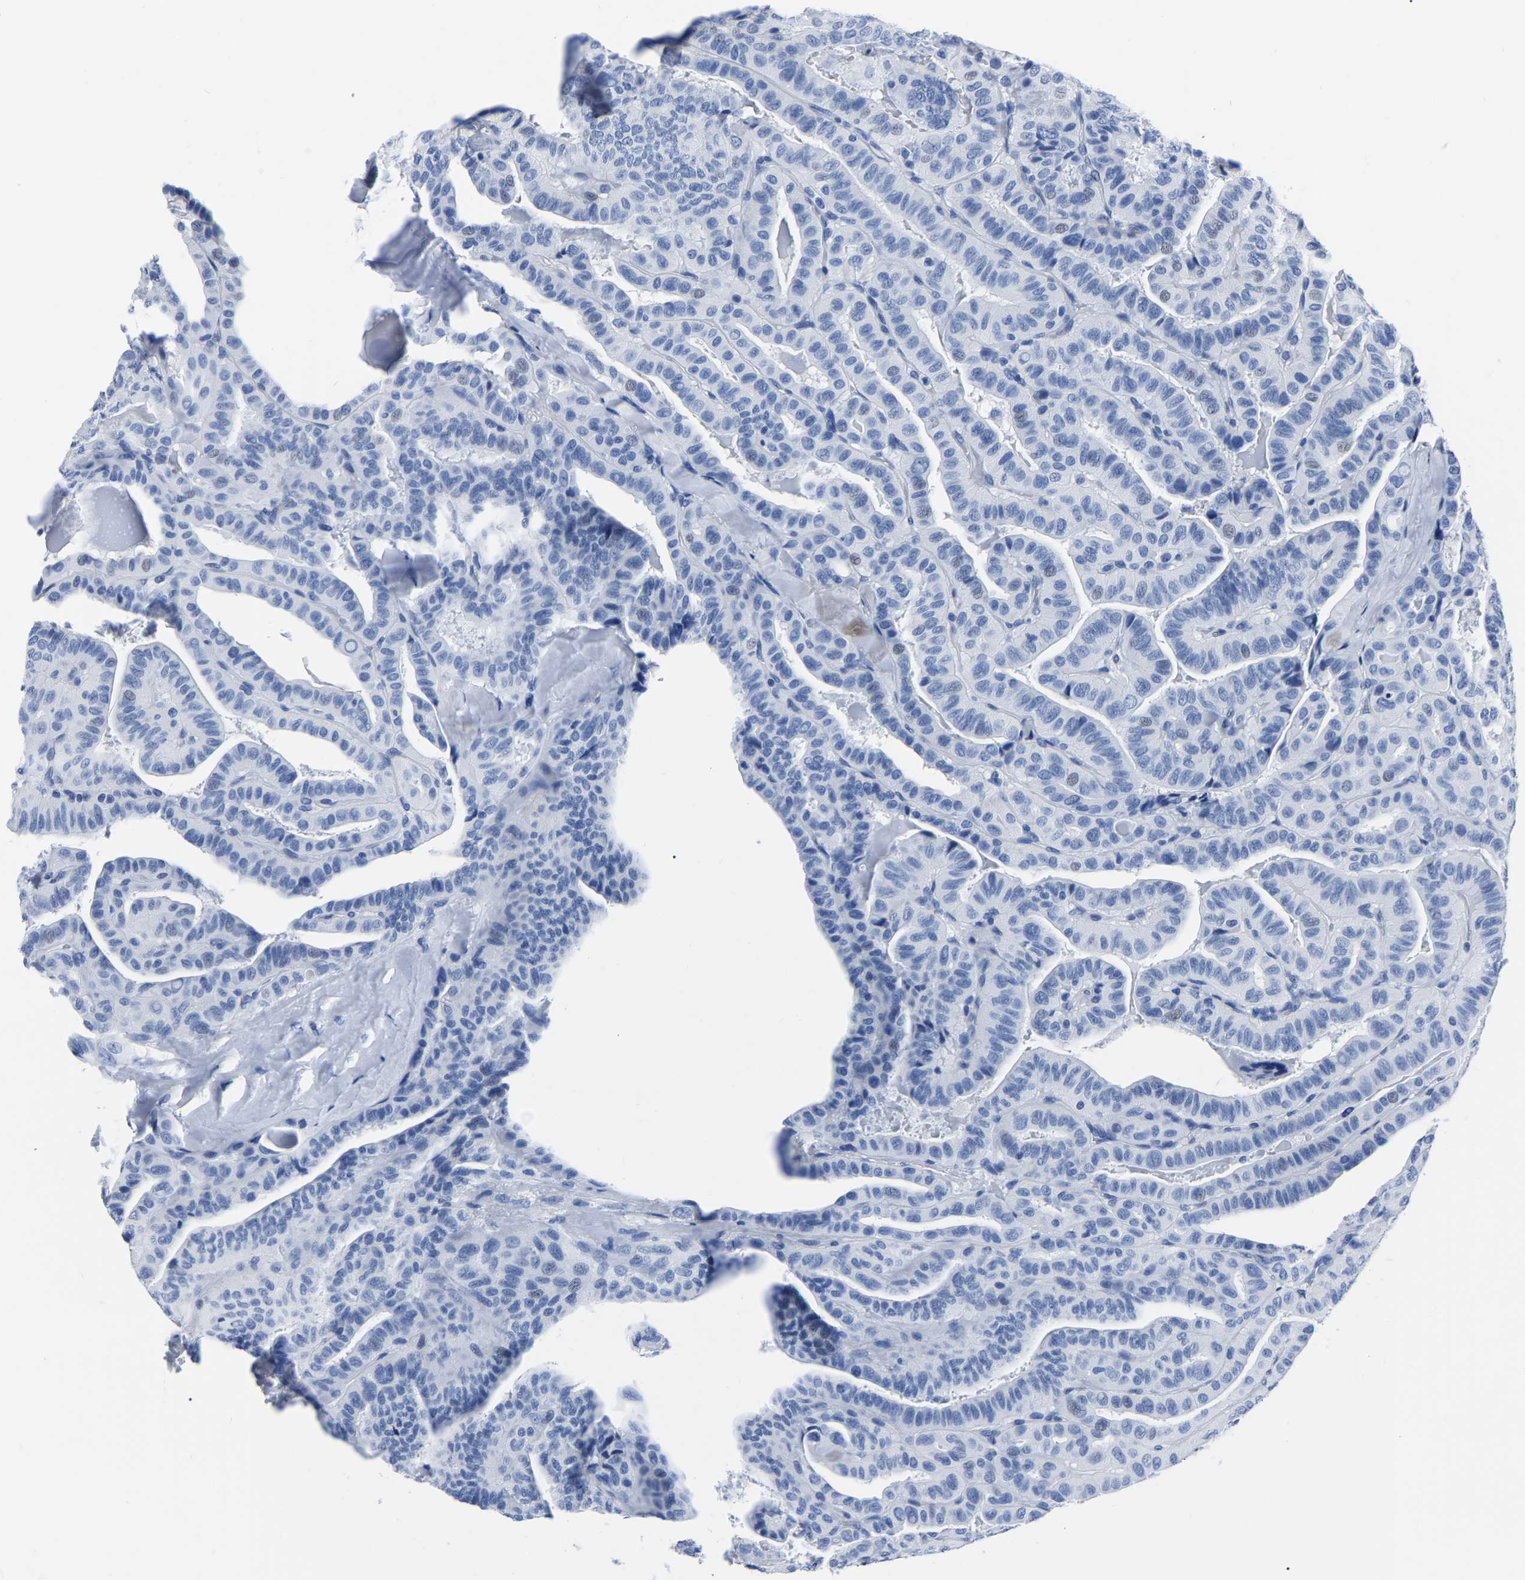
{"staining": {"intensity": "negative", "quantity": "none", "location": "none"}, "tissue": "thyroid cancer", "cell_type": "Tumor cells", "image_type": "cancer", "snomed": [{"axis": "morphology", "description": "Papillary adenocarcinoma, NOS"}, {"axis": "topography", "description": "Thyroid gland"}], "caption": "The histopathology image shows no significant positivity in tumor cells of thyroid cancer (papillary adenocarcinoma). (DAB (3,3'-diaminobenzidine) immunohistochemistry visualized using brightfield microscopy, high magnification).", "gene": "IMPG2", "patient": {"sex": "male", "age": 77}}